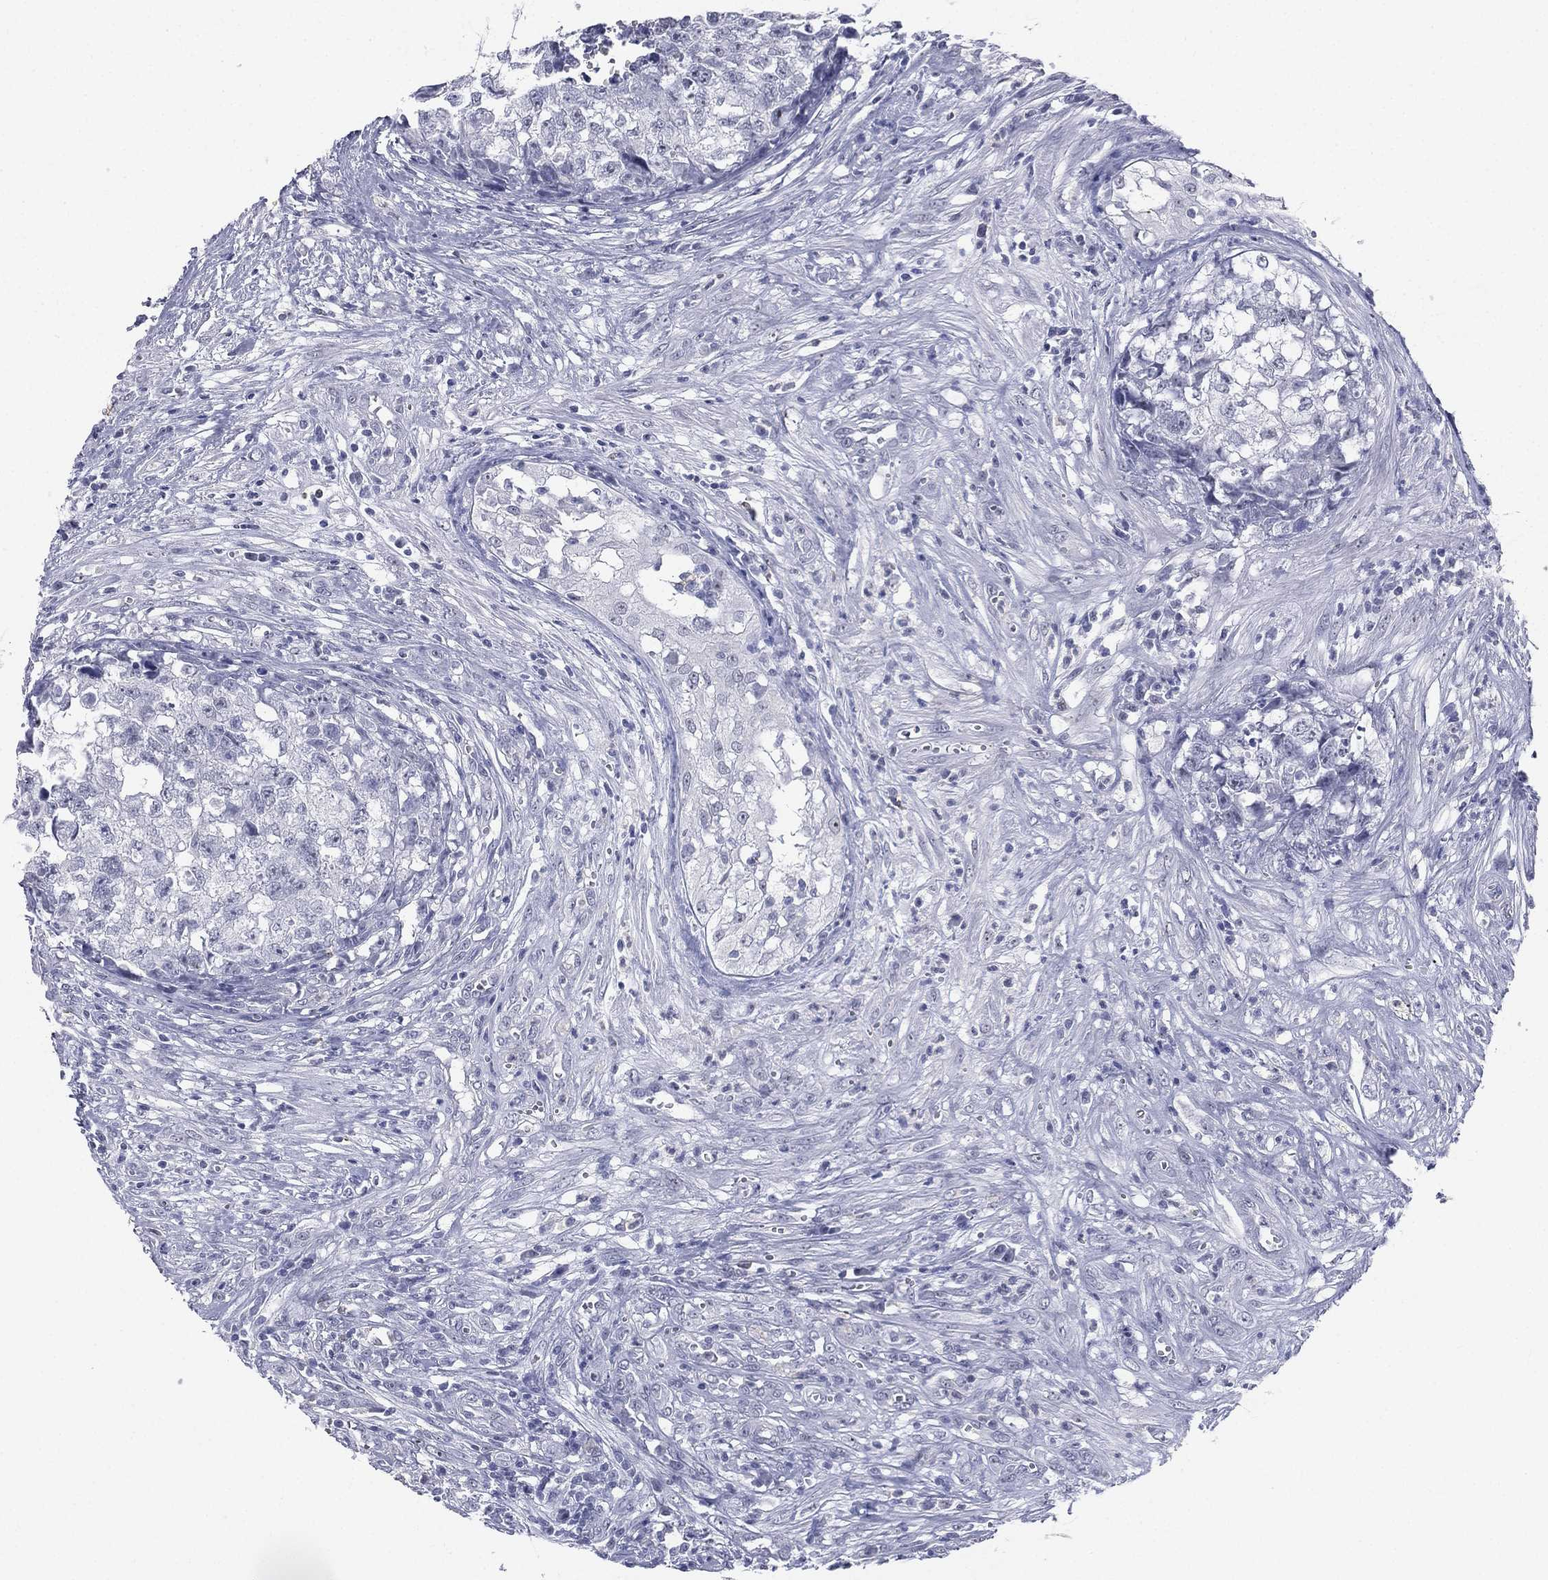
{"staining": {"intensity": "negative", "quantity": "none", "location": "none"}, "tissue": "testis cancer", "cell_type": "Tumor cells", "image_type": "cancer", "snomed": [{"axis": "morphology", "description": "Seminoma, NOS"}, {"axis": "morphology", "description": "Carcinoma, Embryonal, NOS"}, {"axis": "topography", "description": "Testis"}], "caption": "The photomicrograph shows no significant positivity in tumor cells of embryonal carcinoma (testis). (DAB (3,3'-diaminobenzidine) immunohistochemistry, high magnification).", "gene": "CD22", "patient": {"sex": "male", "age": 22}}